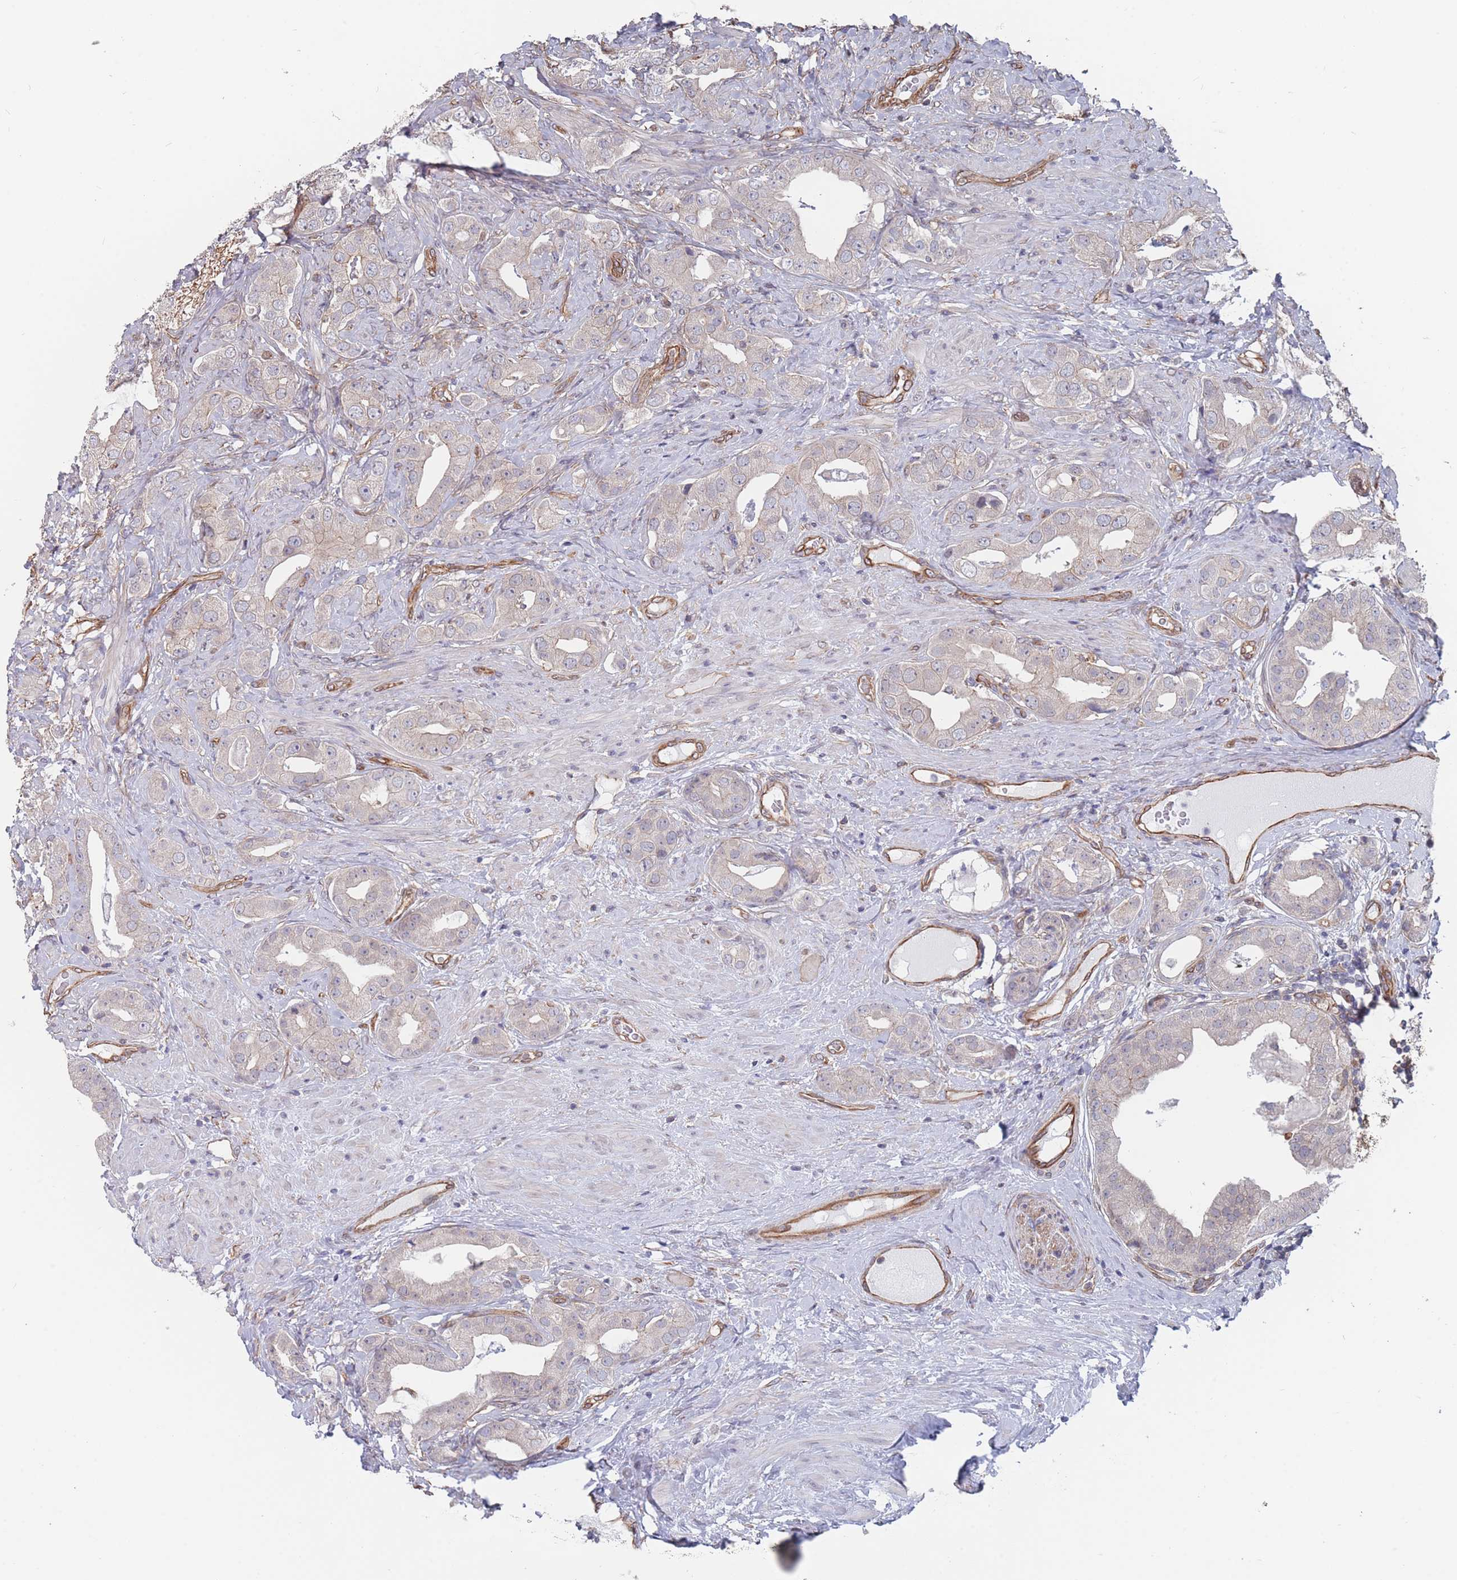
{"staining": {"intensity": "negative", "quantity": "none", "location": "none"}, "tissue": "prostate cancer", "cell_type": "Tumor cells", "image_type": "cancer", "snomed": [{"axis": "morphology", "description": "Adenocarcinoma, High grade"}, {"axis": "topography", "description": "Prostate"}], "caption": "Immunohistochemical staining of high-grade adenocarcinoma (prostate) shows no significant positivity in tumor cells.", "gene": "SLC1A6", "patient": {"sex": "male", "age": 63}}